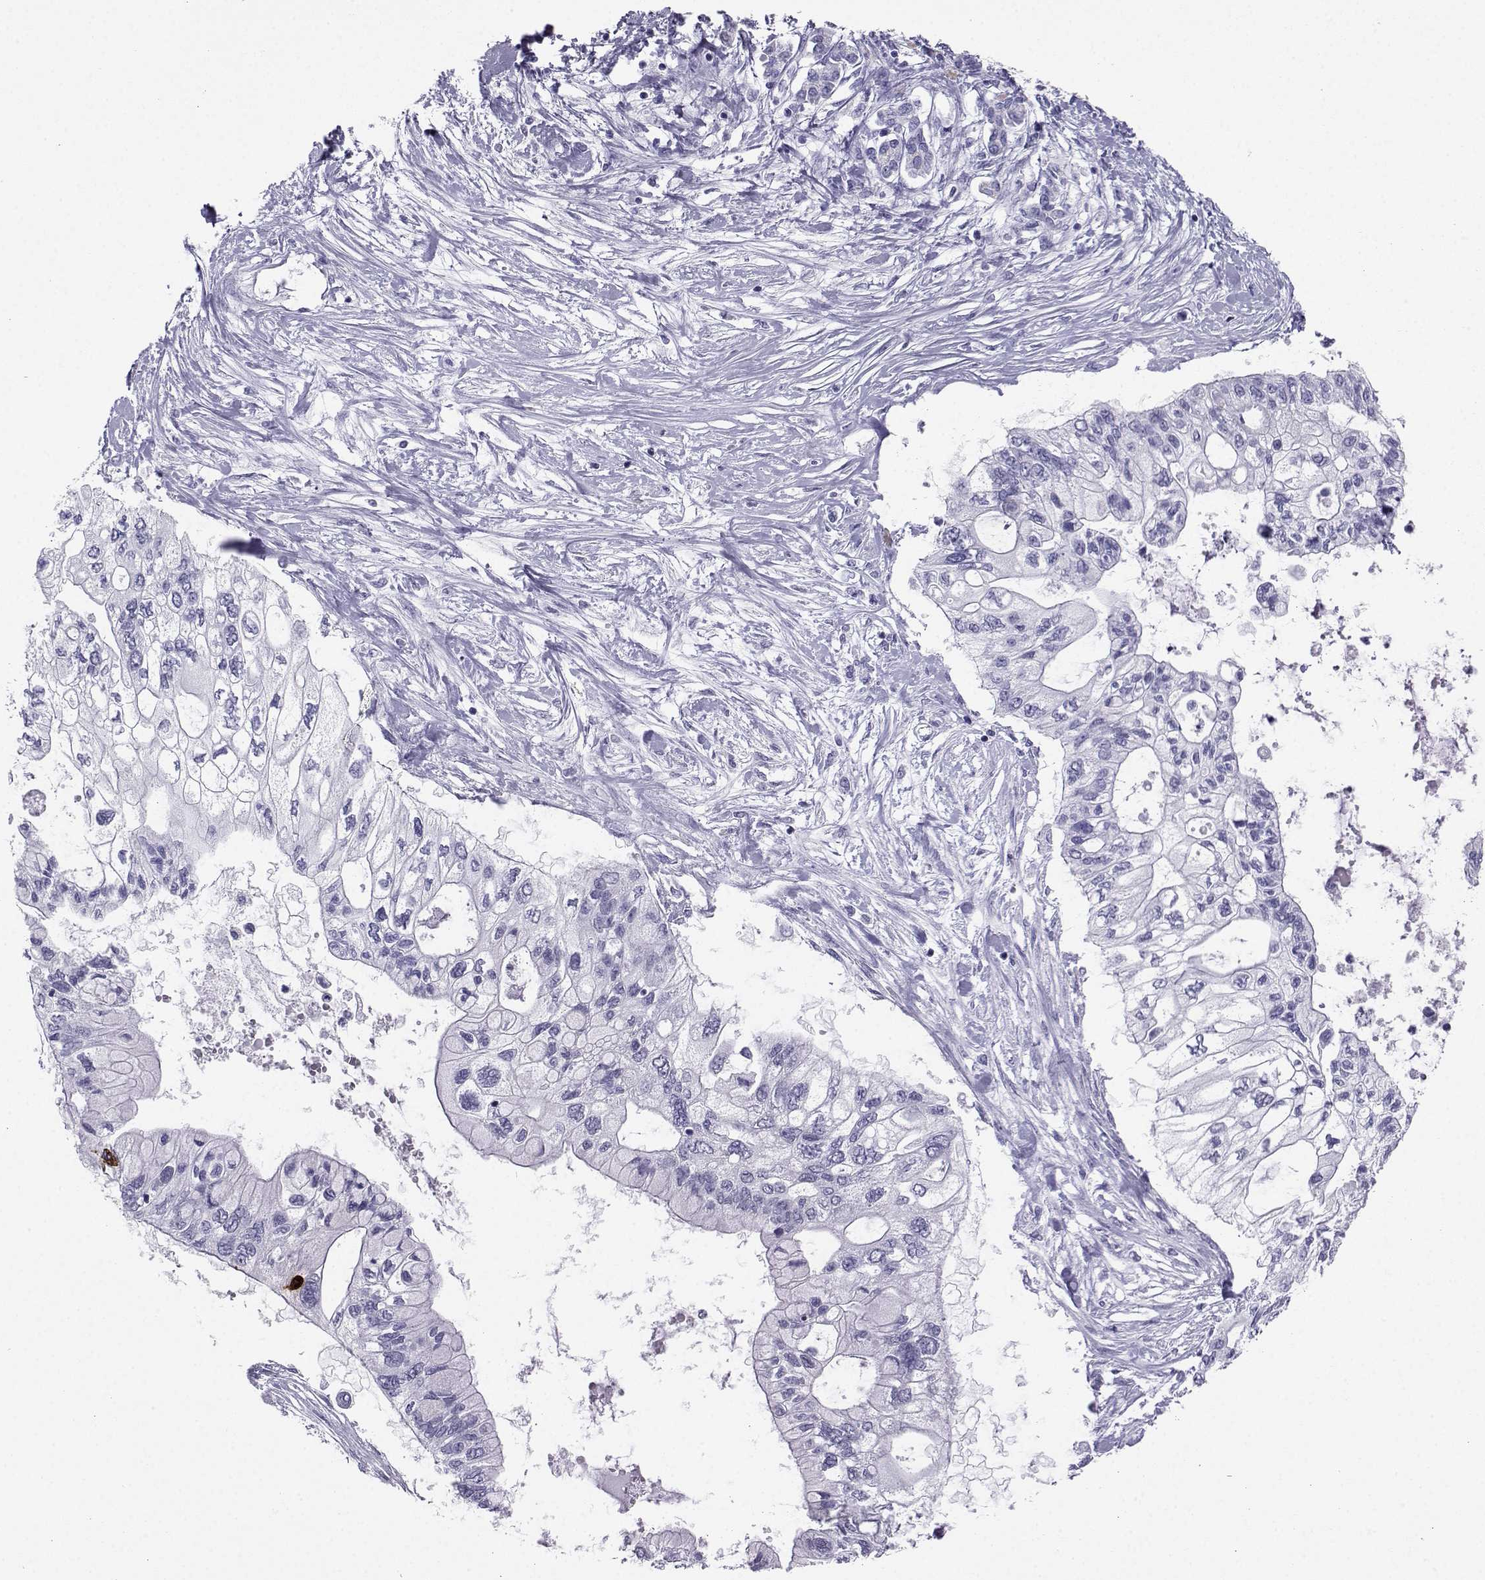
{"staining": {"intensity": "negative", "quantity": "none", "location": "none"}, "tissue": "pancreatic cancer", "cell_type": "Tumor cells", "image_type": "cancer", "snomed": [{"axis": "morphology", "description": "Adenocarcinoma, NOS"}, {"axis": "topography", "description": "Pancreas"}], "caption": "DAB immunohistochemical staining of human pancreatic adenocarcinoma demonstrates no significant staining in tumor cells. (DAB (3,3'-diaminobenzidine) immunohistochemistry with hematoxylin counter stain).", "gene": "SST", "patient": {"sex": "female", "age": 77}}